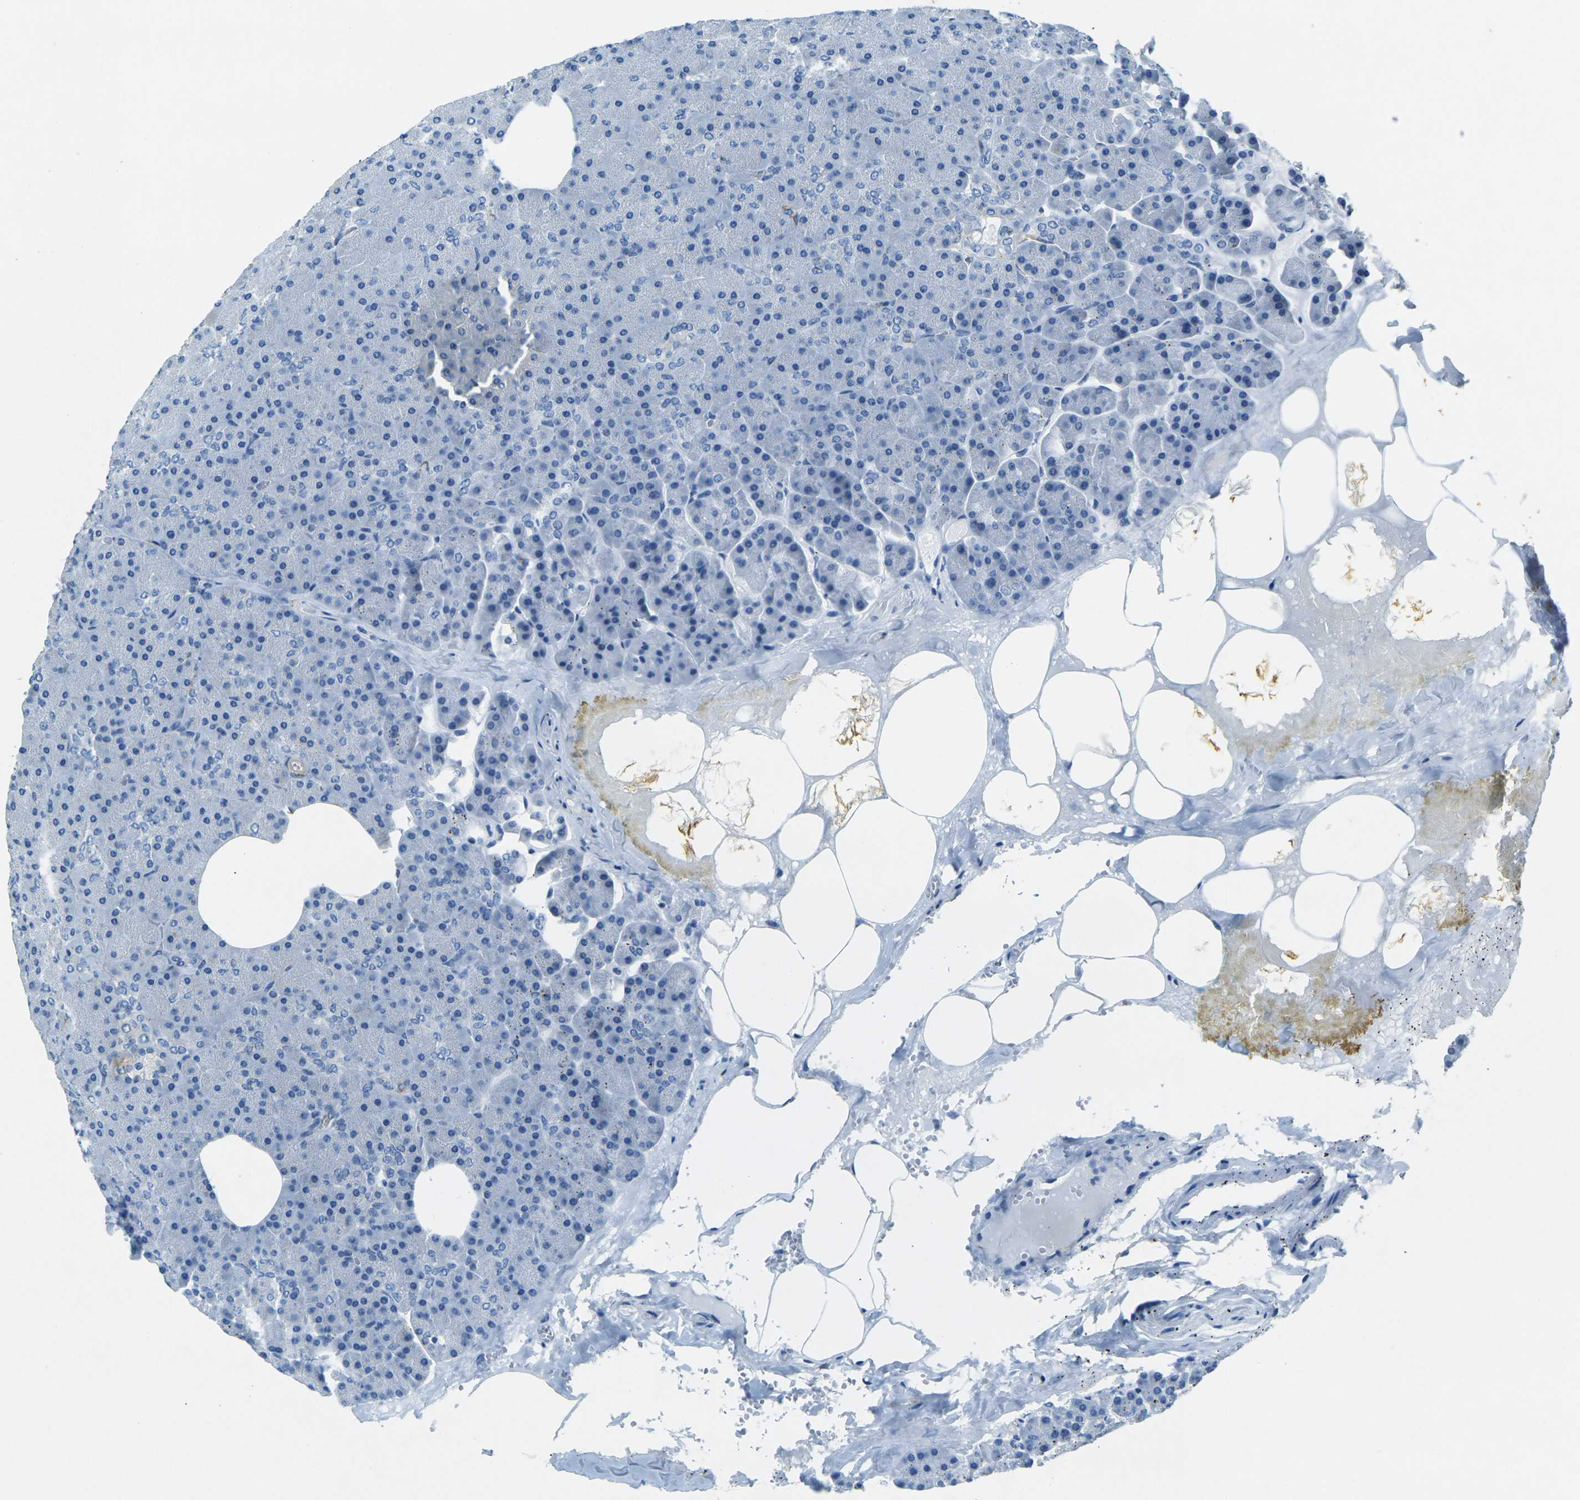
{"staining": {"intensity": "negative", "quantity": "none", "location": "none"}, "tissue": "pancreas", "cell_type": "Exocrine glandular cells", "image_type": "normal", "snomed": [{"axis": "morphology", "description": "Normal tissue, NOS"}, {"axis": "topography", "description": "Pancreas"}], "caption": "The IHC histopathology image has no significant staining in exocrine glandular cells of pancreas.", "gene": "SORT1", "patient": {"sex": "female", "age": 35}}